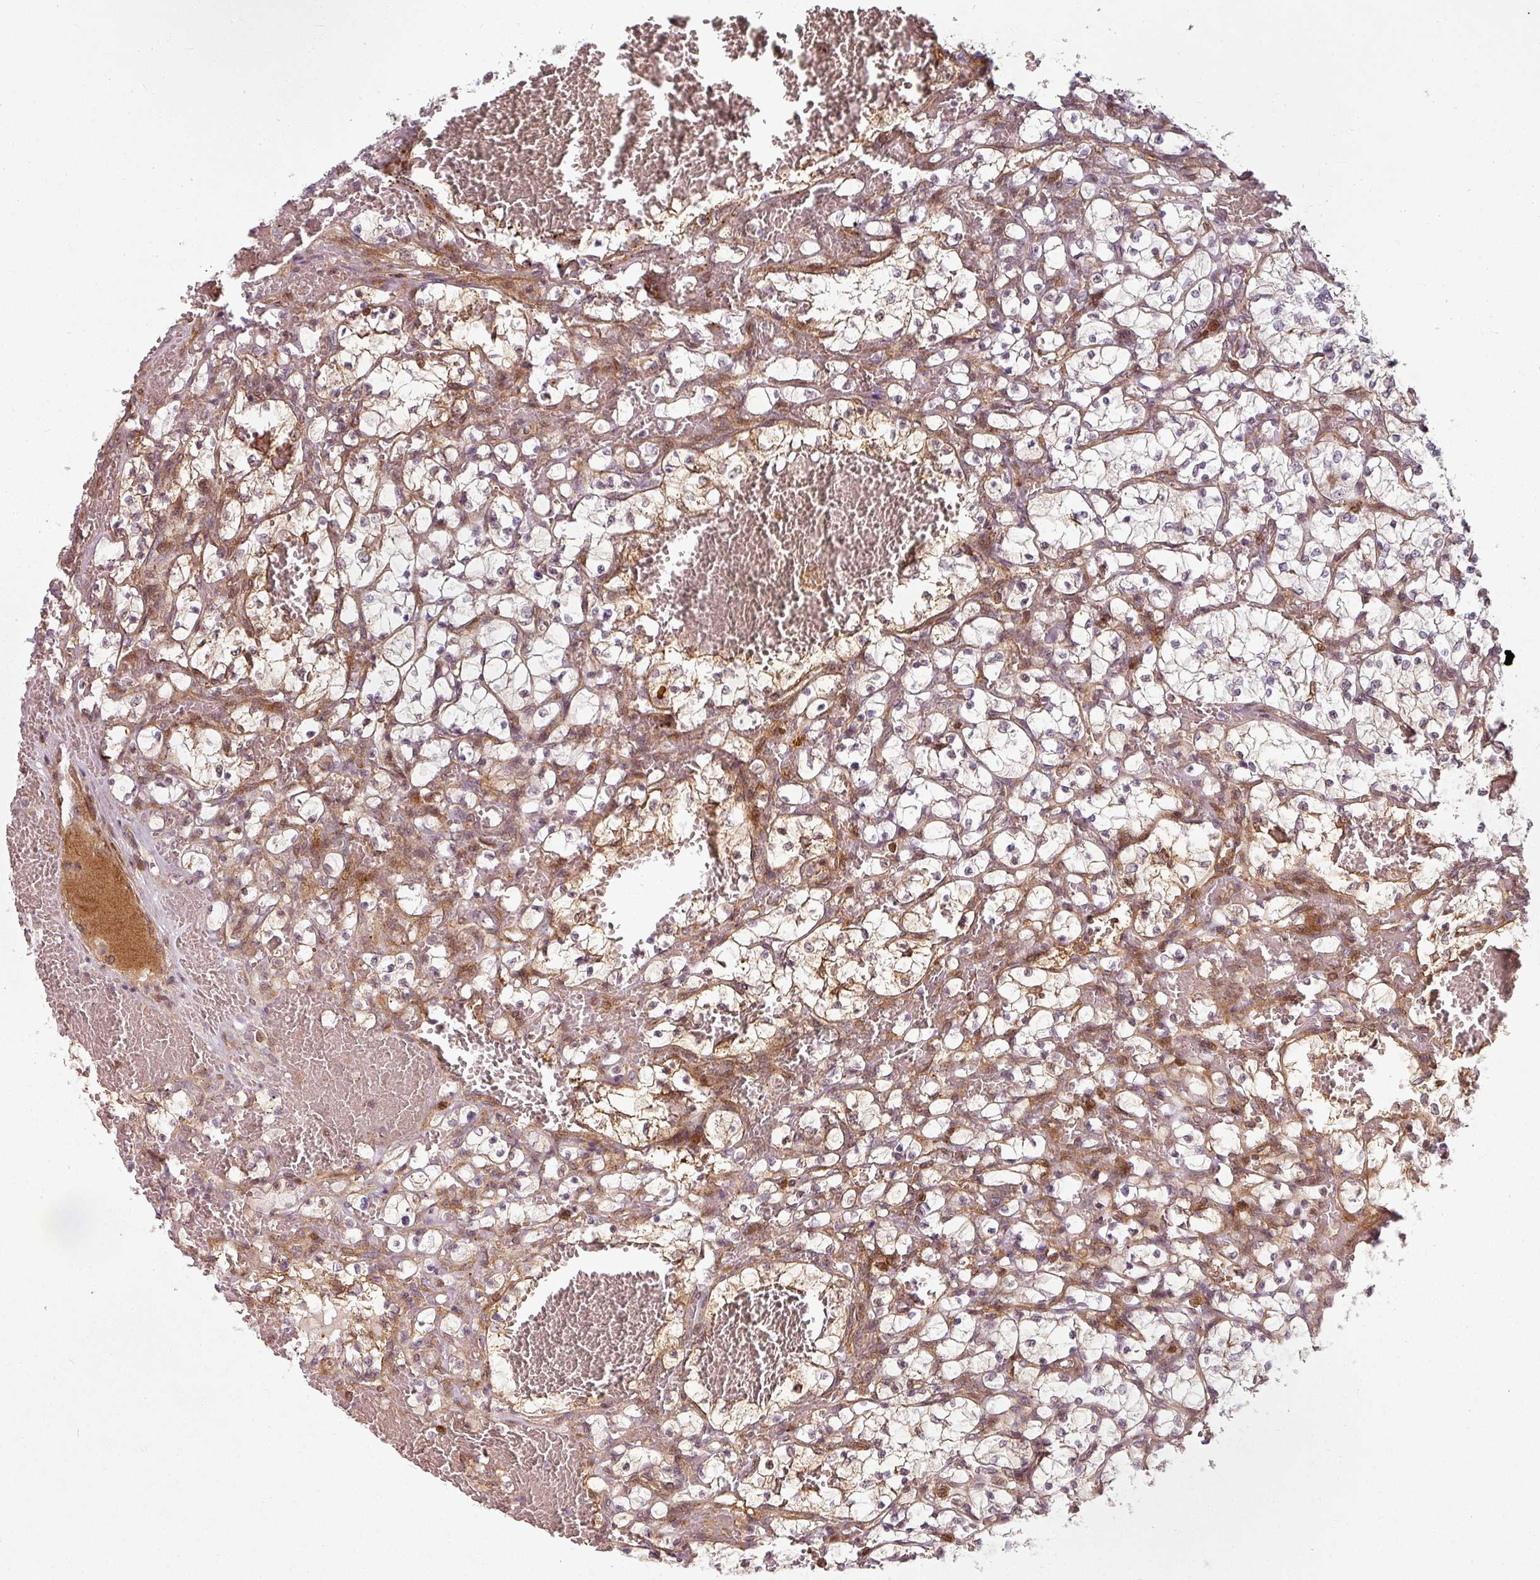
{"staining": {"intensity": "weak", "quantity": "<25%", "location": "cytoplasmic/membranous"}, "tissue": "renal cancer", "cell_type": "Tumor cells", "image_type": "cancer", "snomed": [{"axis": "morphology", "description": "Adenocarcinoma, NOS"}, {"axis": "topography", "description": "Kidney"}], "caption": "Tumor cells show no significant protein expression in renal cancer.", "gene": "CLIC1", "patient": {"sex": "female", "age": 69}}